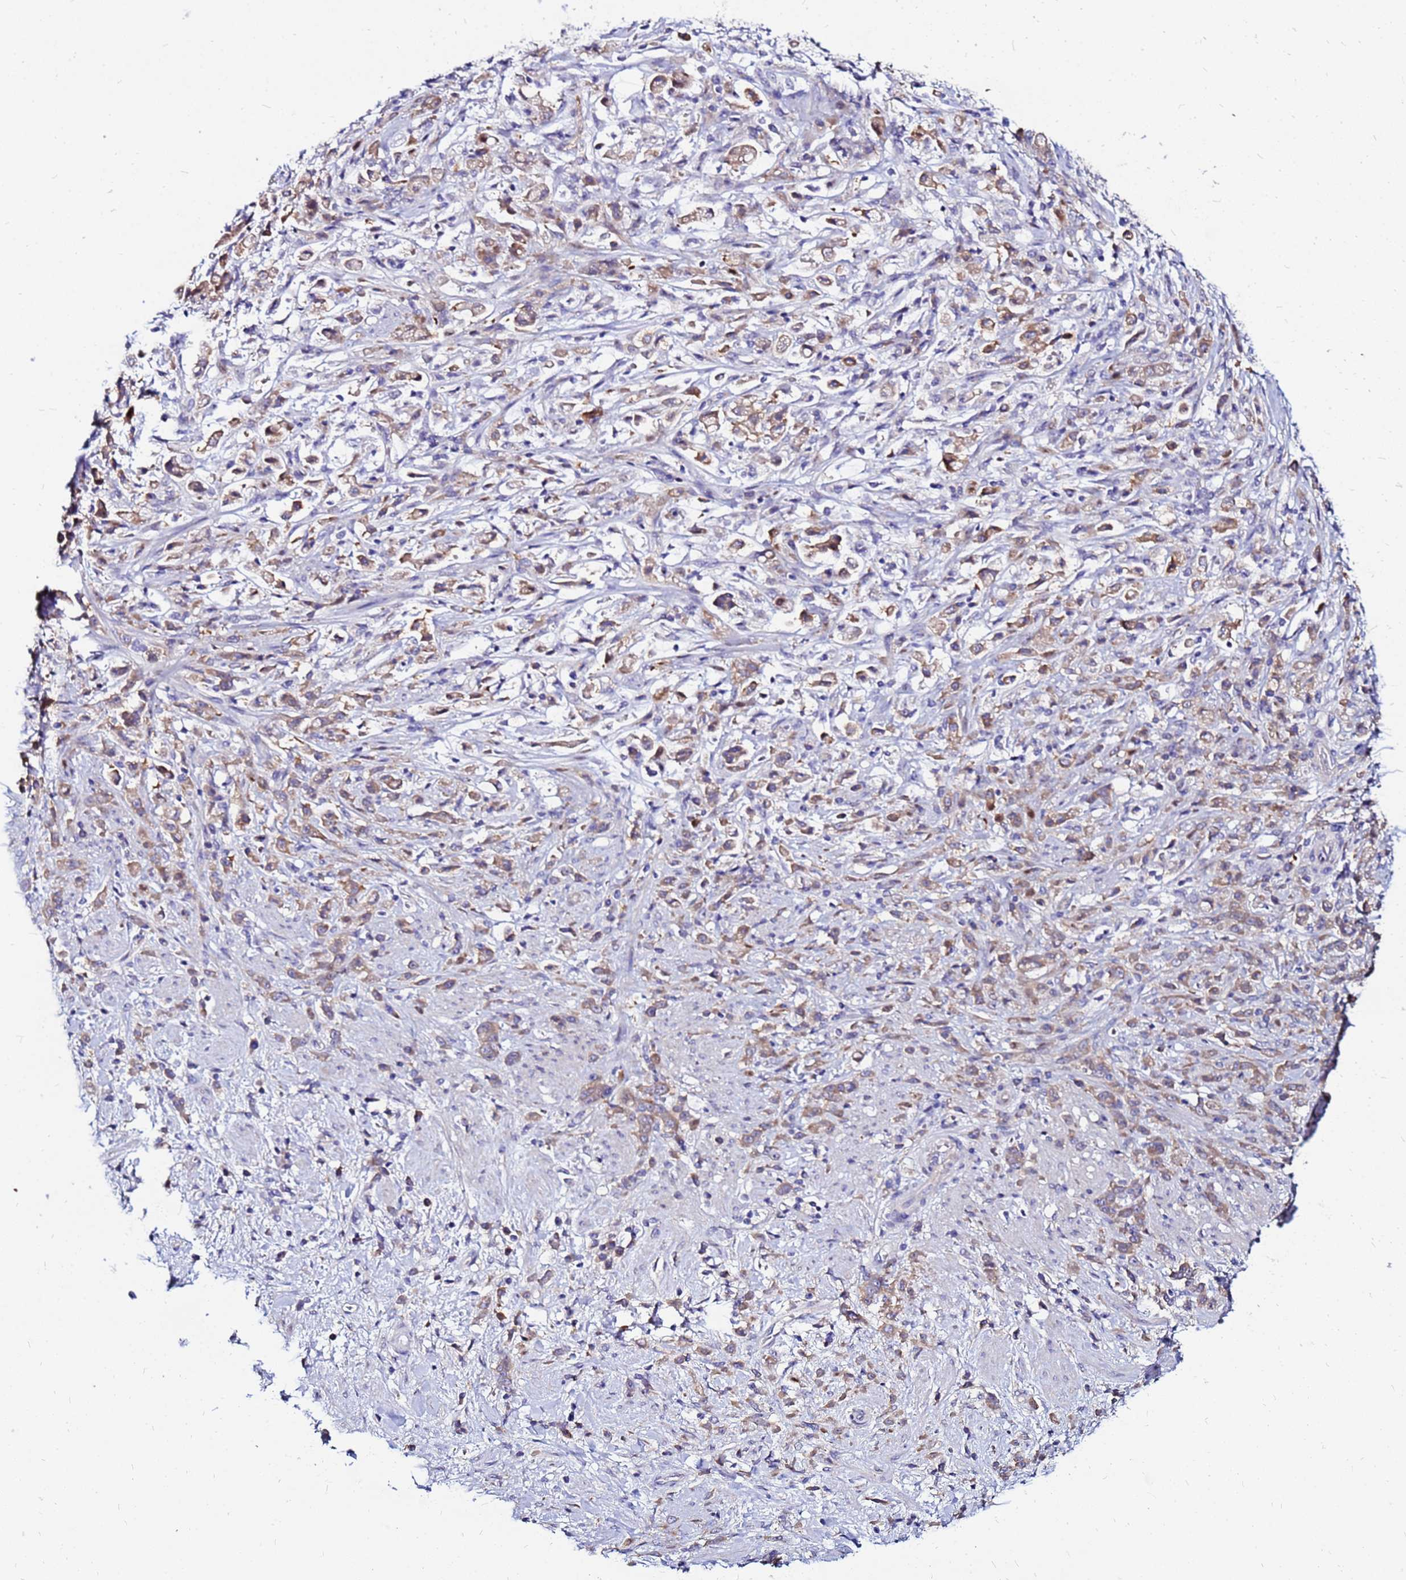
{"staining": {"intensity": "moderate", "quantity": ">75%", "location": "cytoplasmic/membranous"}, "tissue": "stomach cancer", "cell_type": "Tumor cells", "image_type": "cancer", "snomed": [{"axis": "morphology", "description": "Adenocarcinoma, NOS"}, {"axis": "topography", "description": "Stomach"}], "caption": "Human adenocarcinoma (stomach) stained with a protein marker reveals moderate staining in tumor cells.", "gene": "ARHGEF5", "patient": {"sex": "female", "age": 60}}